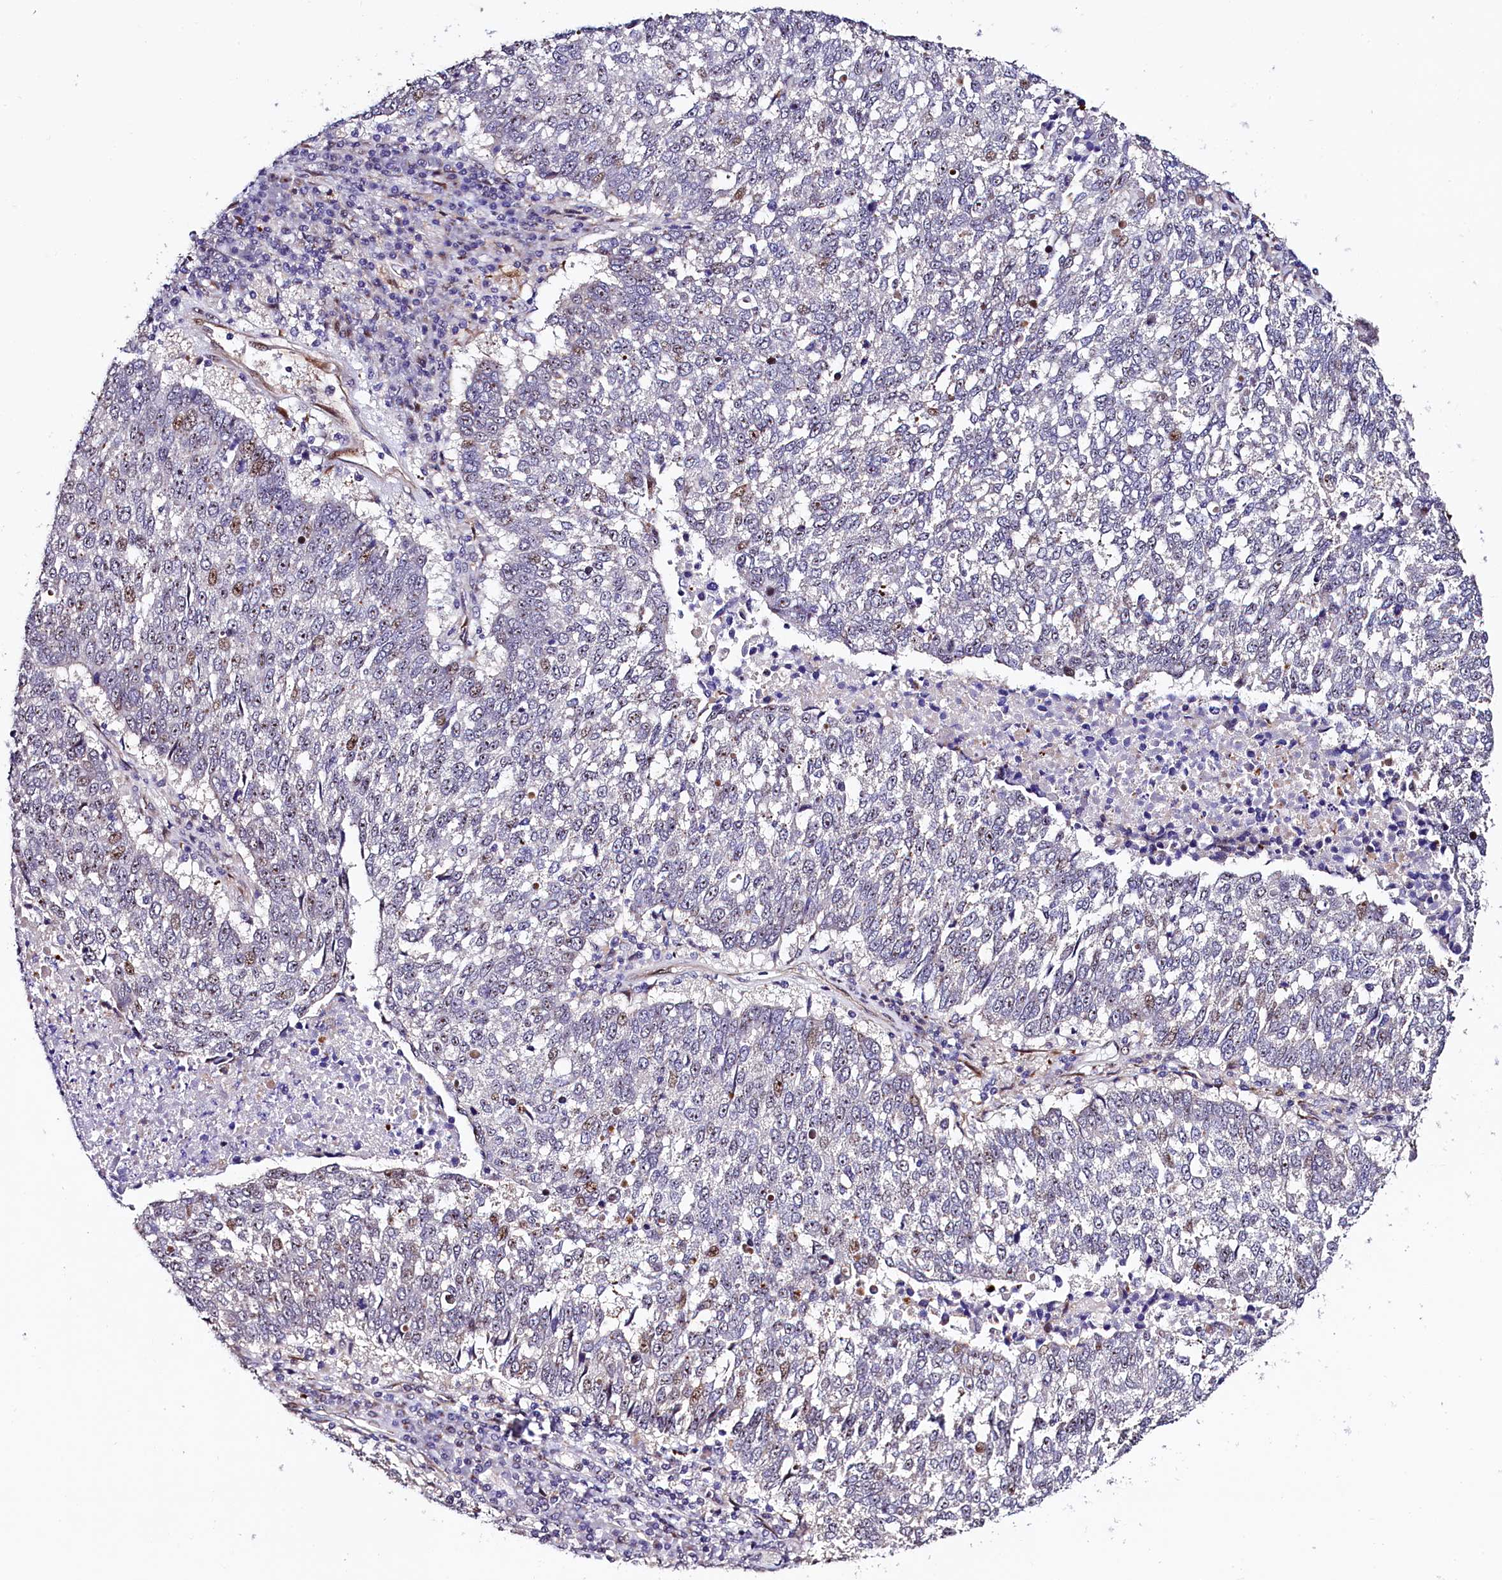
{"staining": {"intensity": "moderate", "quantity": "<25%", "location": "nuclear"}, "tissue": "lung cancer", "cell_type": "Tumor cells", "image_type": "cancer", "snomed": [{"axis": "morphology", "description": "Squamous cell carcinoma, NOS"}, {"axis": "topography", "description": "Lung"}], "caption": "Immunohistochemistry (IHC) micrograph of neoplastic tissue: lung squamous cell carcinoma stained using IHC demonstrates low levels of moderate protein expression localized specifically in the nuclear of tumor cells, appearing as a nuclear brown color.", "gene": "TRMT112", "patient": {"sex": "male", "age": 73}}